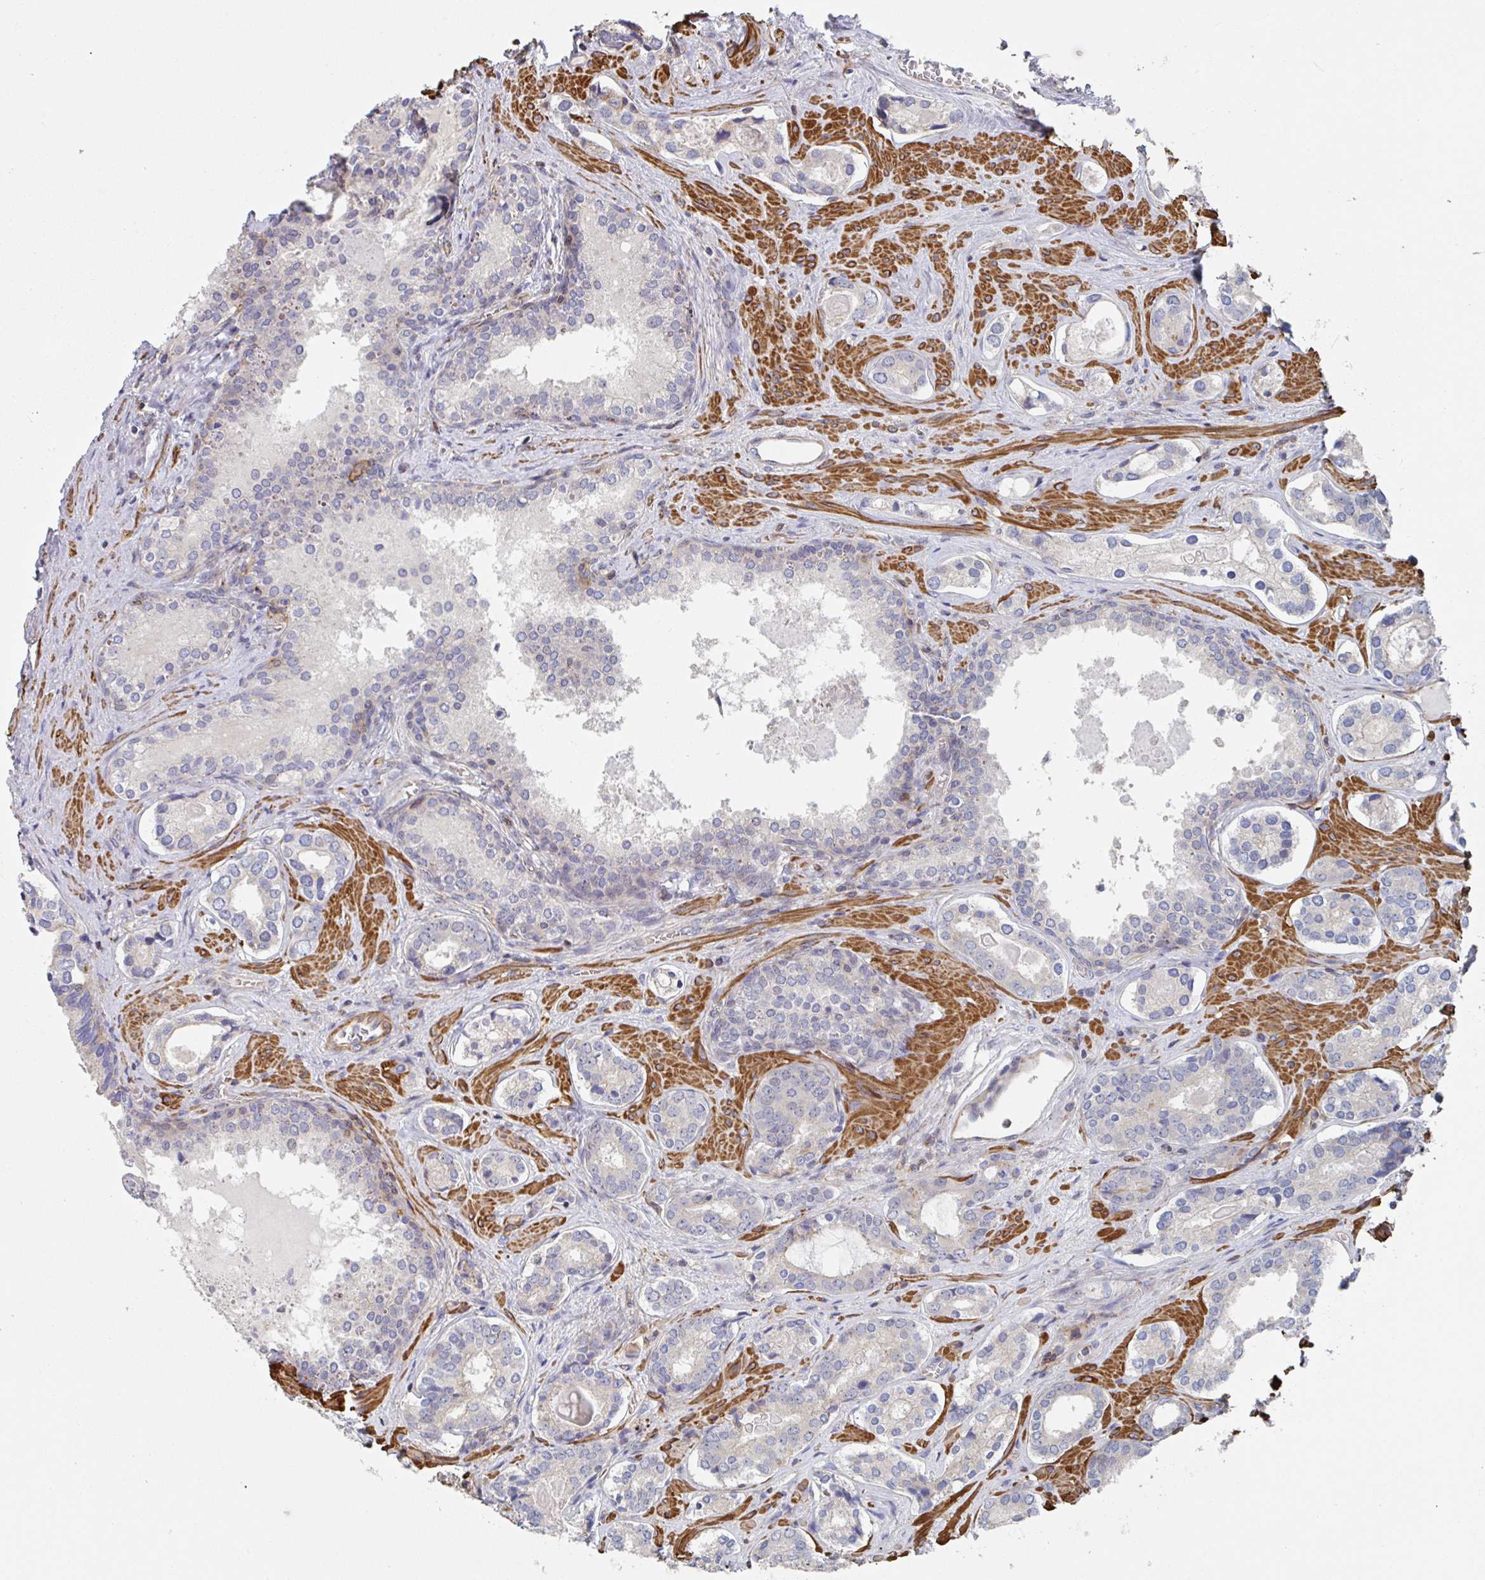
{"staining": {"intensity": "negative", "quantity": "none", "location": "none"}, "tissue": "prostate cancer", "cell_type": "Tumor cells", "image_type": "cancer", "snomed": [{"axis": "morphology", "description": "Adenocarcinoma, Low grade"}, {"axis": "topography", "description": "Prostate"}], "caption": "Prostate cancer stained for a protein using immunohistochemistry (IHC) shows no positivity tumor cells.", "gene": "FZD2", "patient": {"sex": "male", "age": 62}}